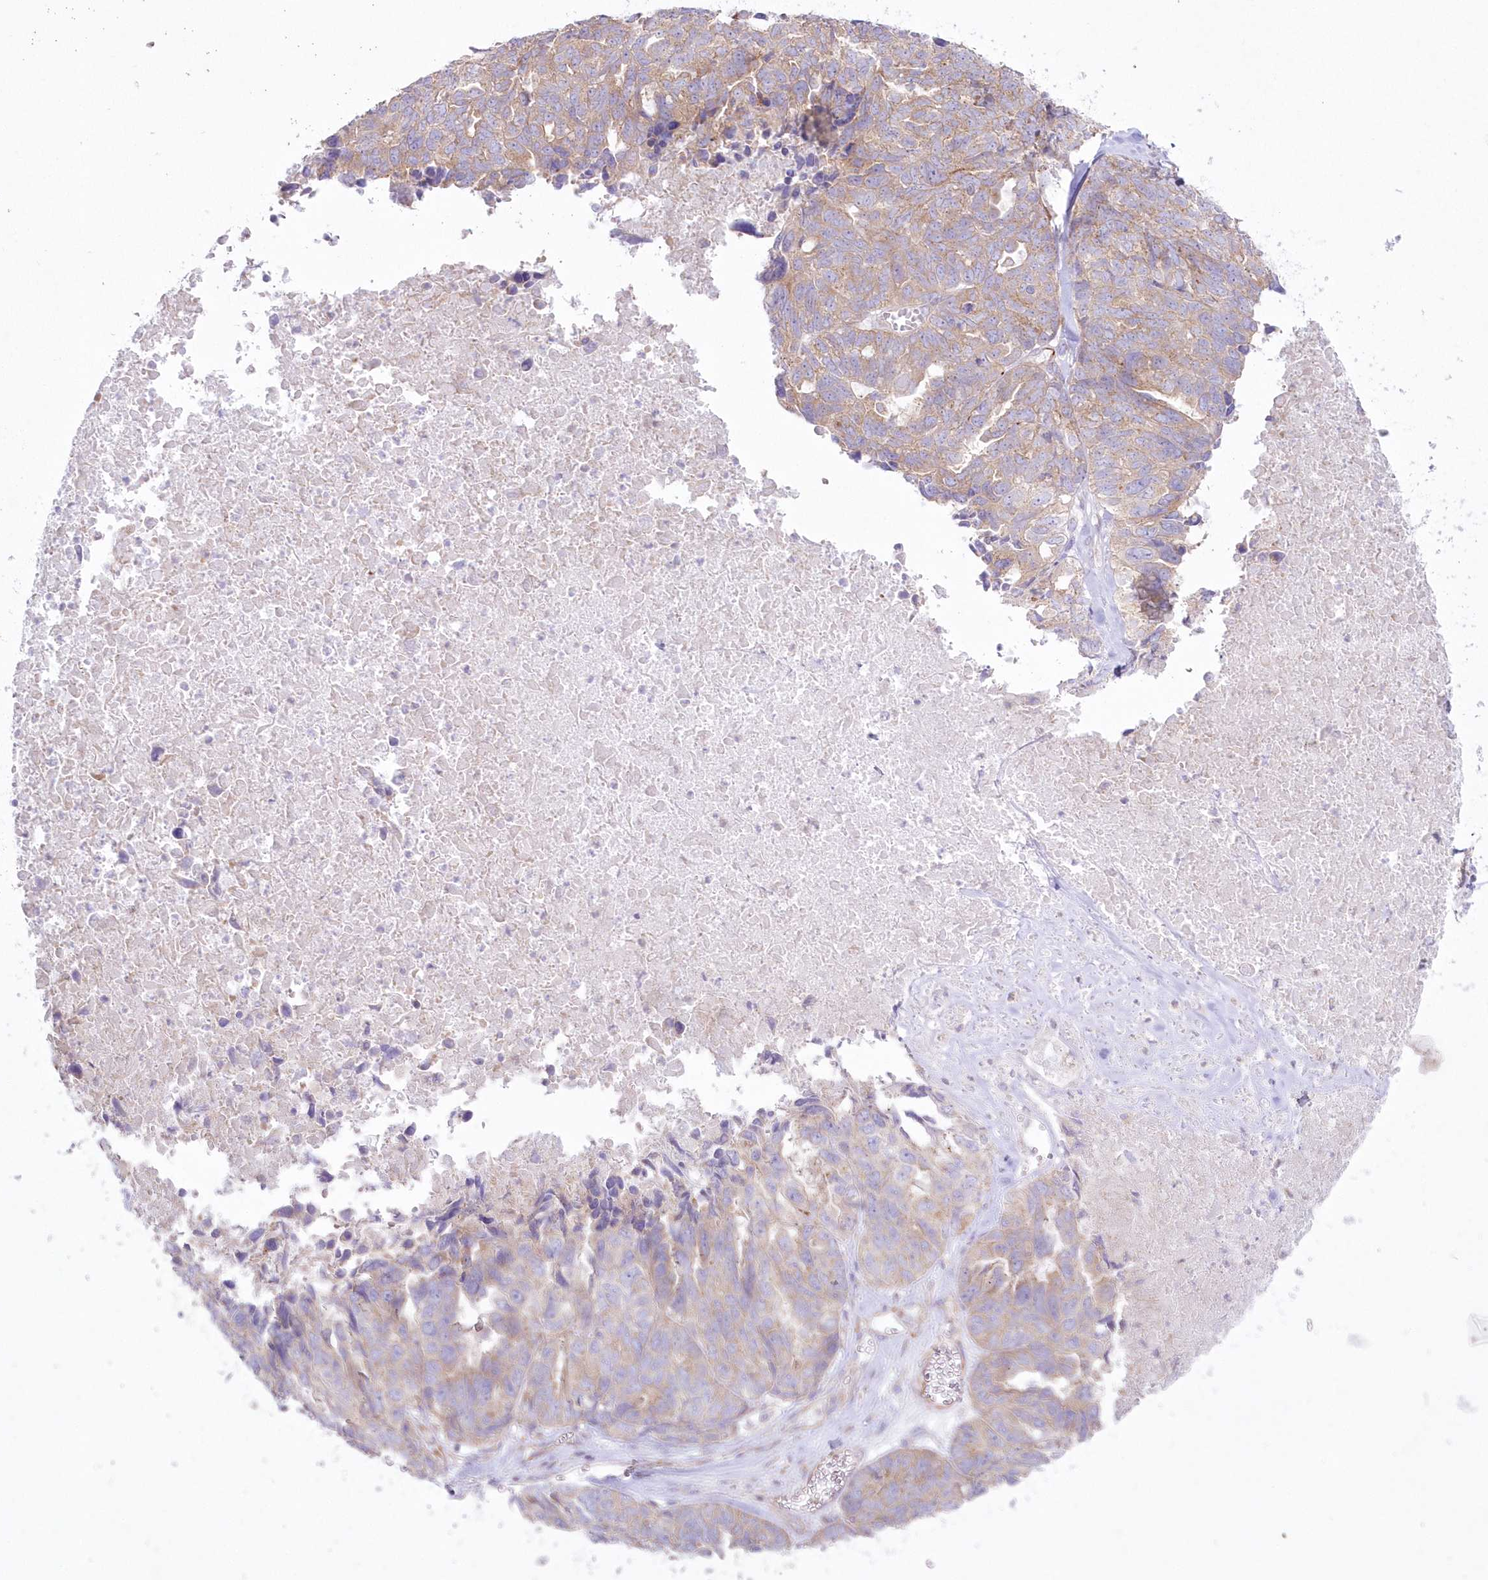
{"staining": {"intensity": "weak", "quantity": ">75%", "location": "cytoplasmic/membranous"}, "tissue": "ovarian cancer", "cell_type": "Tumor cells", "image_type": "cancer", "snomed": [{"axis": "morphology", "description": "Cystadenocarcinoma, serous, NOS"}, {"axis": "topography", "description": "Ovary"}], "caption": "Immunohistochemistry (DAB) staining of ovarian serous cystadenocarcinoma demonstrates weak cytoplasmic/membranous protein expression in about >75% of tumor cells. The protein of interest is shown in brown color, while the nuclei are stained blue.", "gene": "ZNF843", "patient": {"sex": "female", "age": 79}}